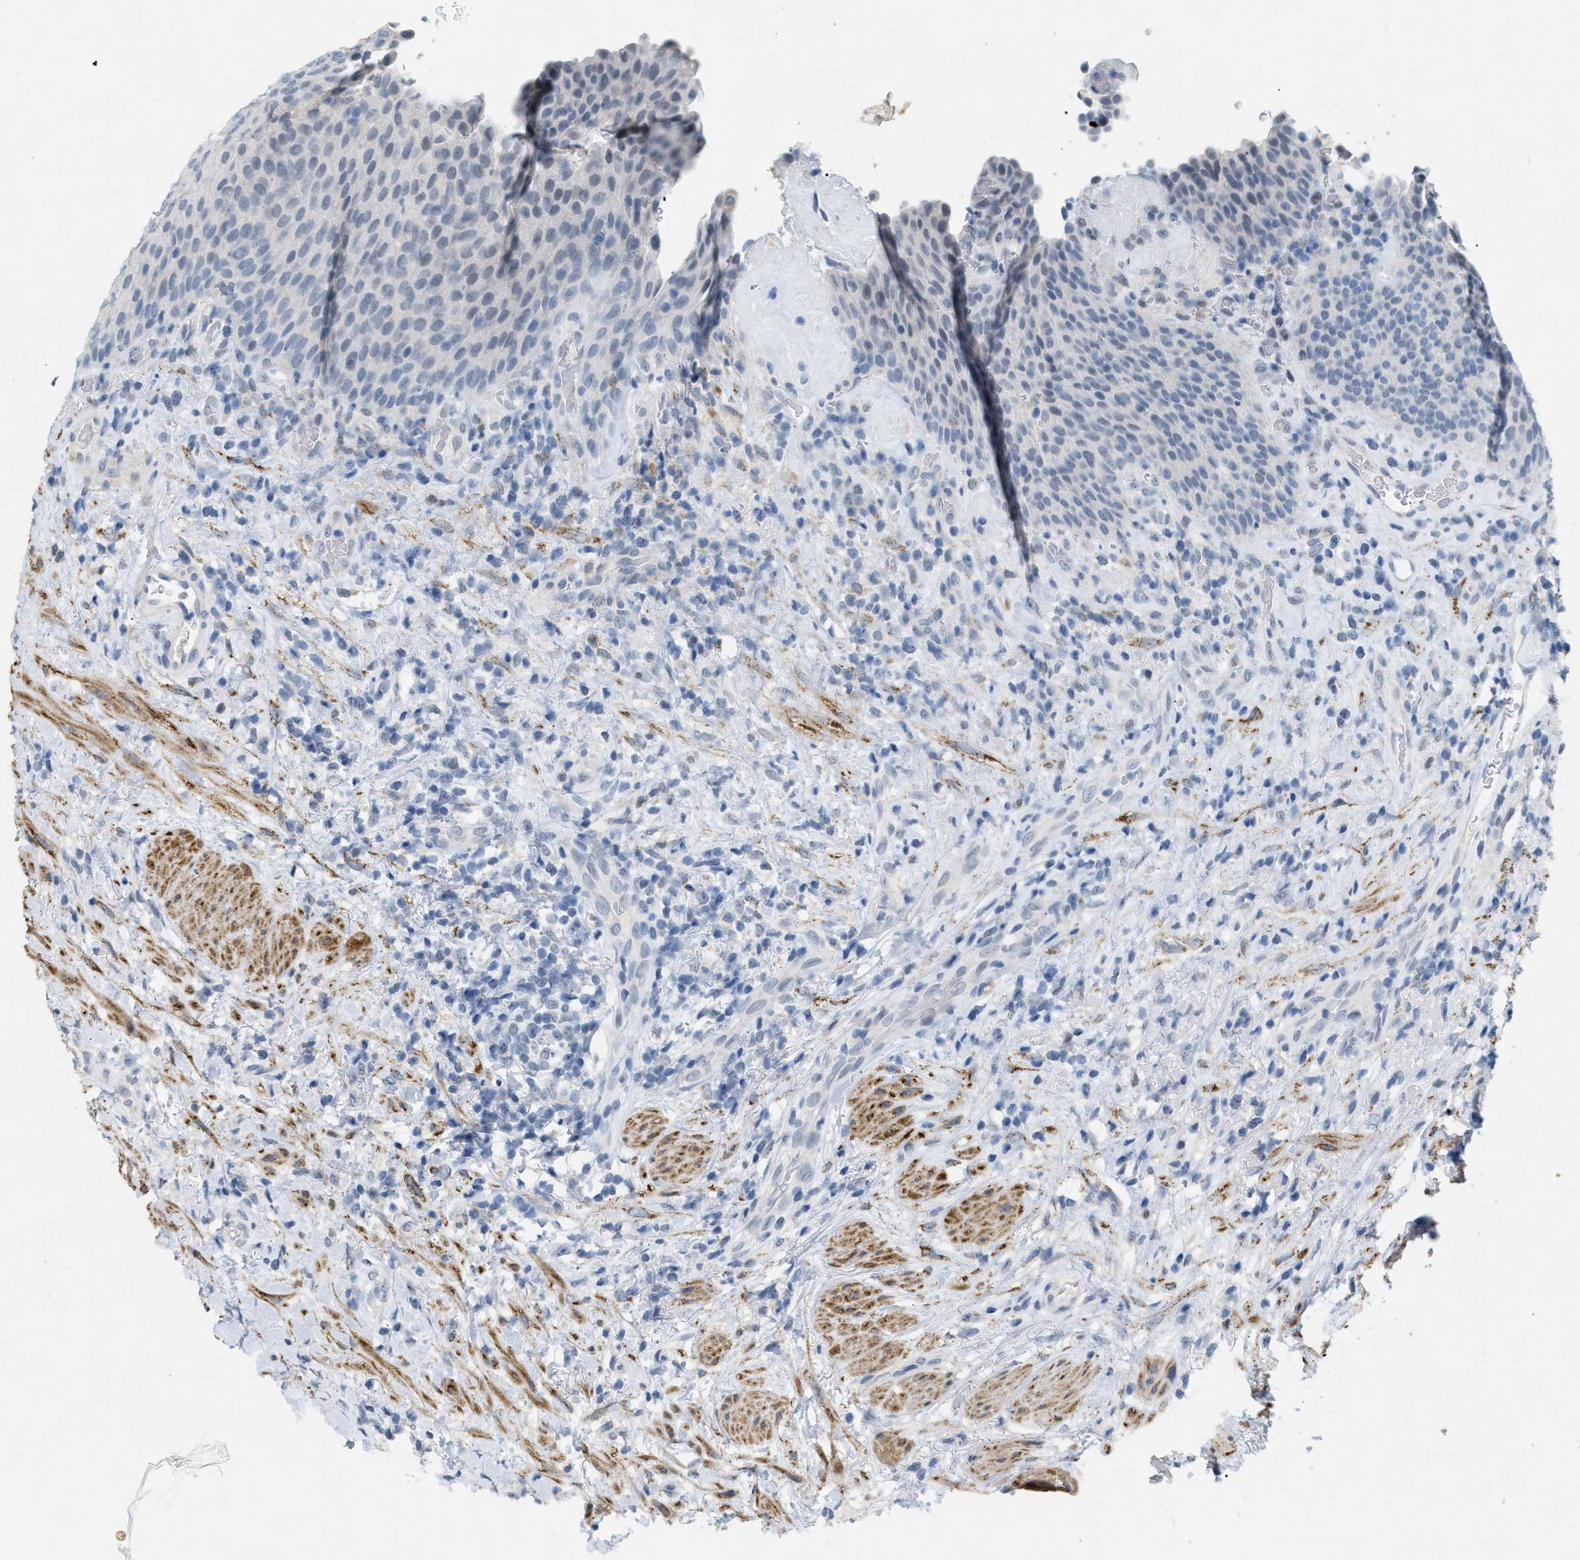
{"staining": {"intensity": "negative", "quantity": "none", "location": "none"}, "tissue": "urothelial cancer", "cell_type": "Tumor cells", "image_type": "cancer", "snomed": [{"axis": "morphology", "description": "Urothelial carcinoma, Low grade"}, {"axis": "topography", "description": "Urinary bladder"}], "caption": "Urothelial cancer was stained to show a protein in brown. There is no significant staining in tumor cells.", "gene": "TASOR", "patient": {"sex": "female", "age": 75}}